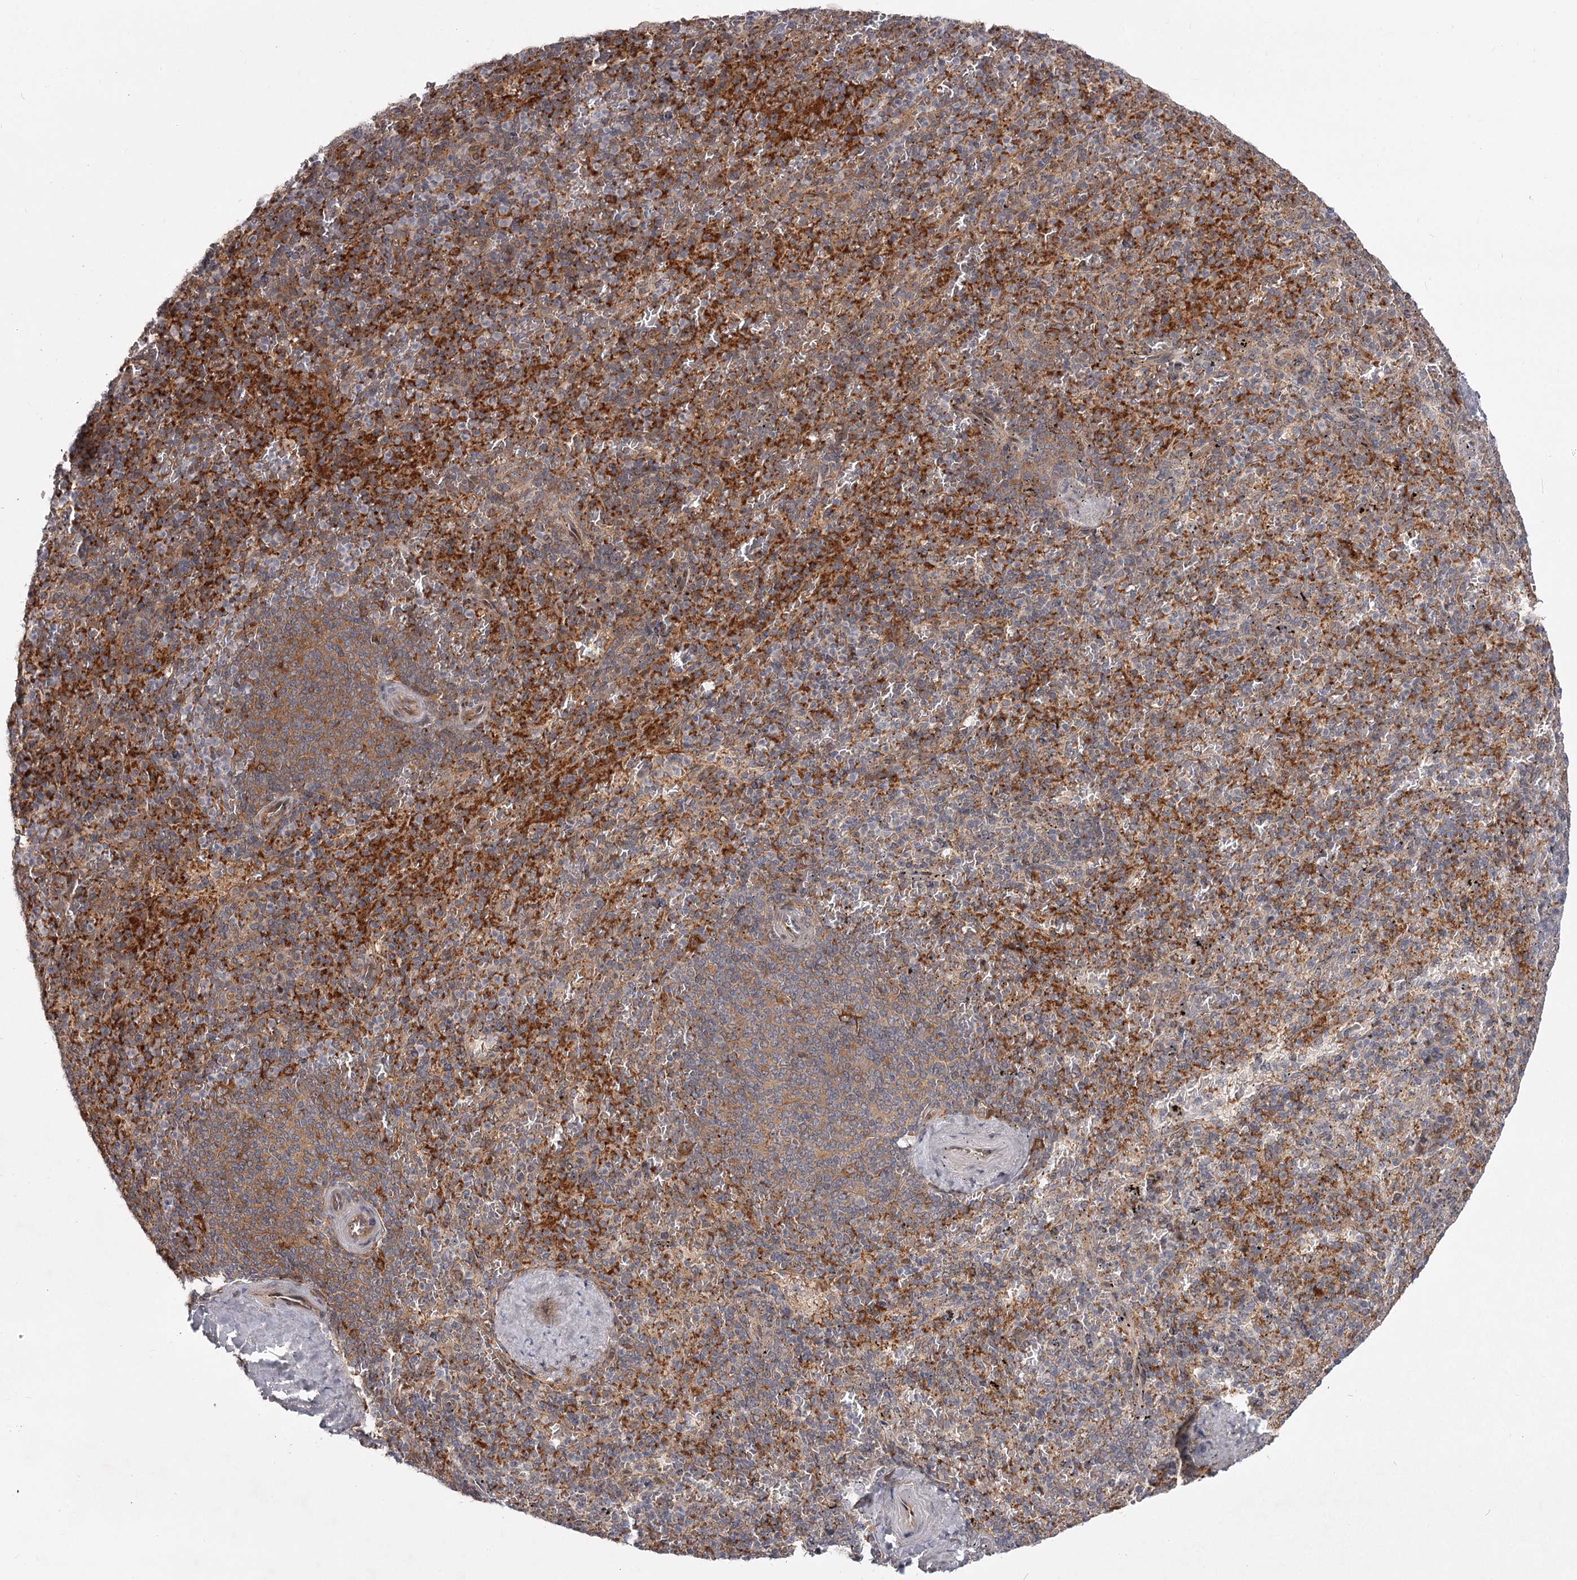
{"staining": {"intensity": "moderate", "quantity": "25%-75%", "location": "cytoplasmic/membranous"}, "tissue": "spleen", "cell_type": "Cells in red pulp", "image_type": "normal", "snomed": [{"axis": "morphology", "description": "Normal tissue, NOS"}, {"axis": "topography", "description": "Spleen"}], "caption": "IHC histopathology image of unremarkable spleen: spleen stained using immunohistochemistry exhibits medium levels of moderate protein expression localized specifically in the cytoplasmic/membranous of cells in red pulp, appearing as a cytoplasmic/membranous brown color.", "gene": "CCNG2", "patient": {"sex": "male", "age": 82}}